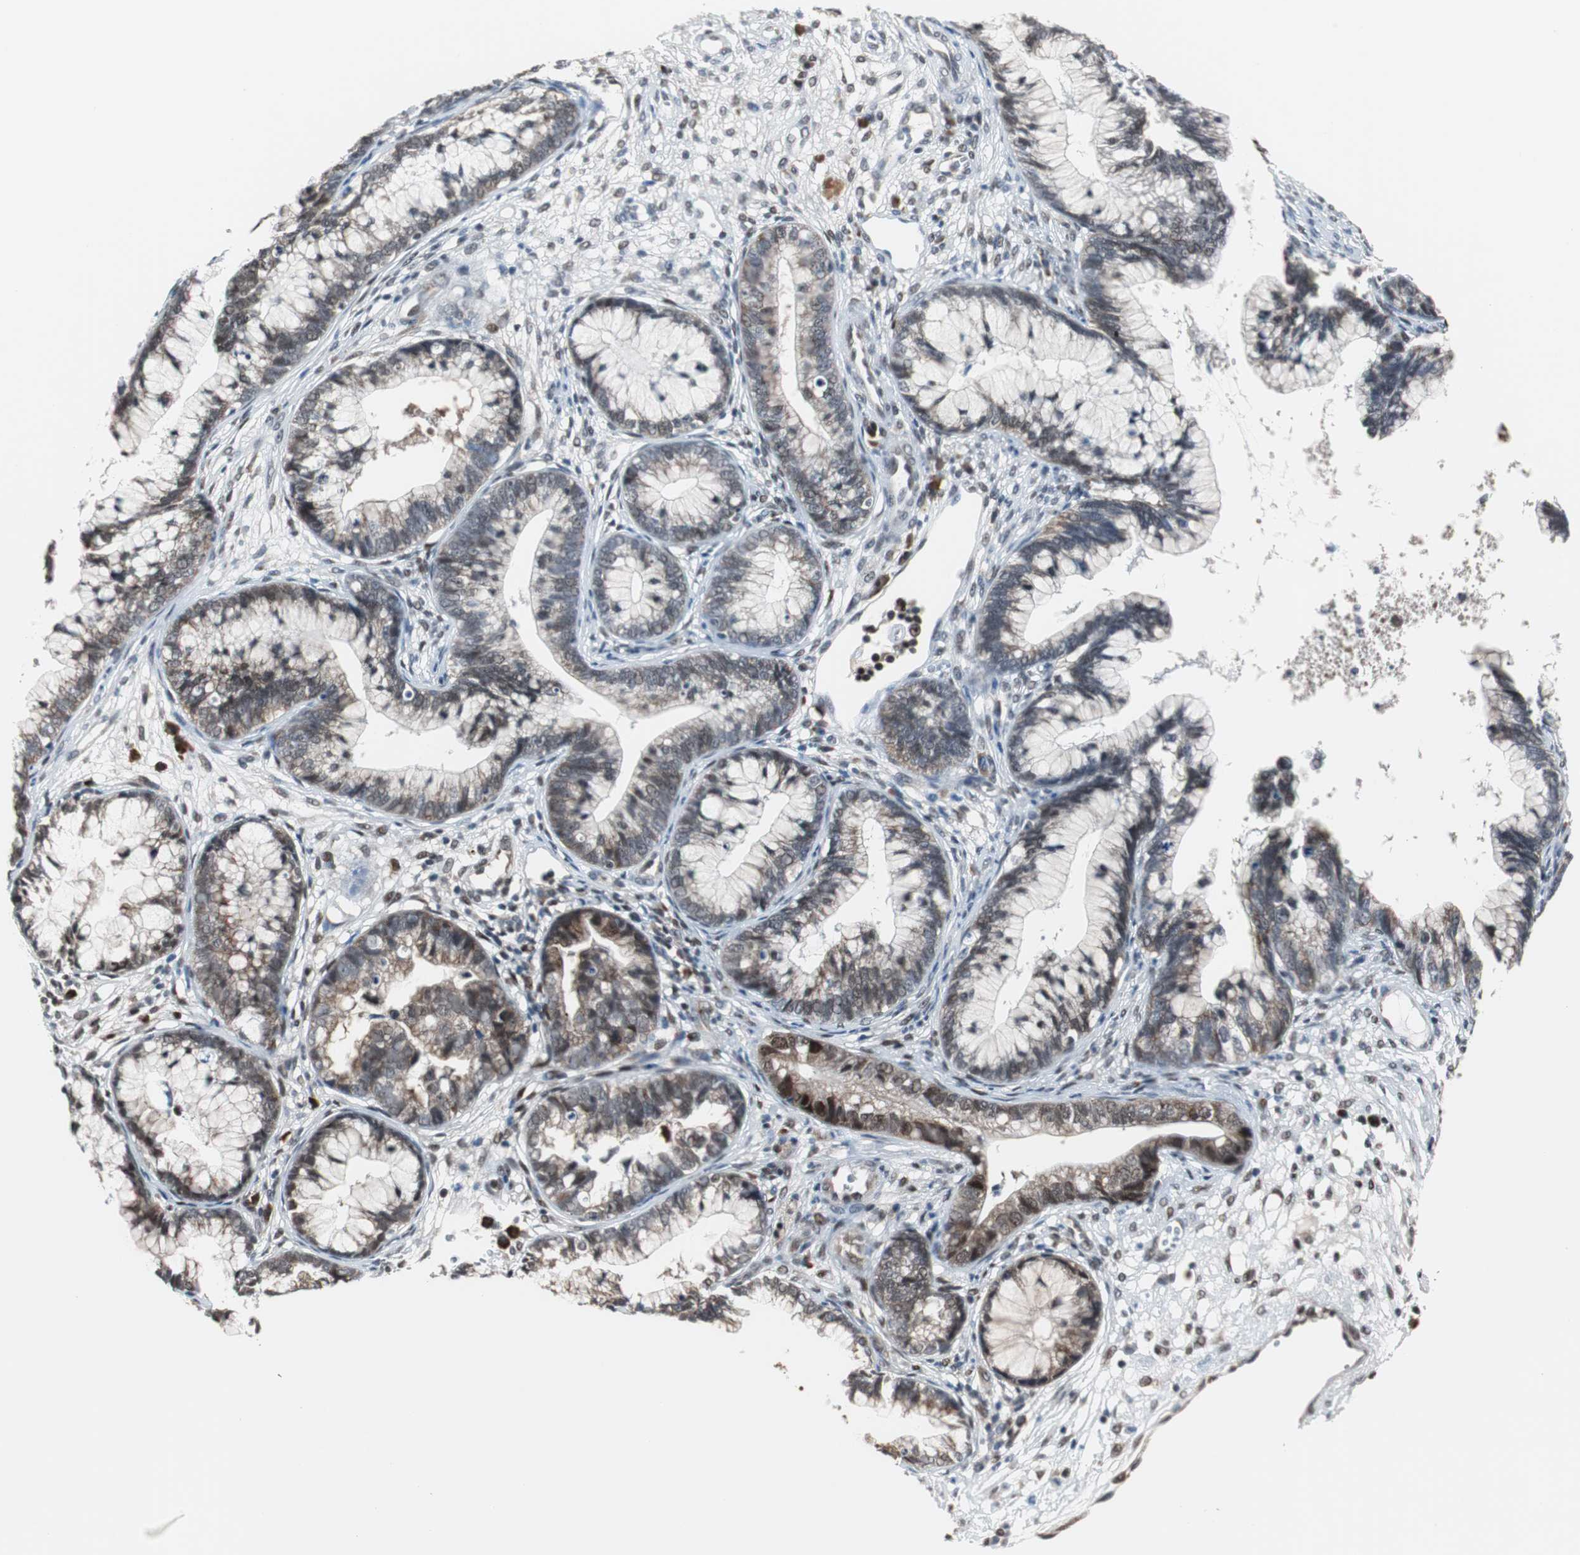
{"staining": {"intensity": "strong", "quantity": "25%-75%", "location": "cytoplasmic/membranous,nuclear"}, "tissue": "cervical cancer", "cell_type": "Tumor cells", "image_type": "cancer", "snomed": [{"axis": "morphology", "description": "Adenocarcinoma, NOS"}, {"axis": "topography", "description": "Cervix"}], "caption": "A micrograph showing strong cytoplasmic/membranous and nuclear expression in approximately 25%-75% of tumor cells in cervical adenocarcinoma, as visualized by brown immunohistochemical staining.", "gene": "ZHX2", "patient": {"sex": "female", "age": 44}}